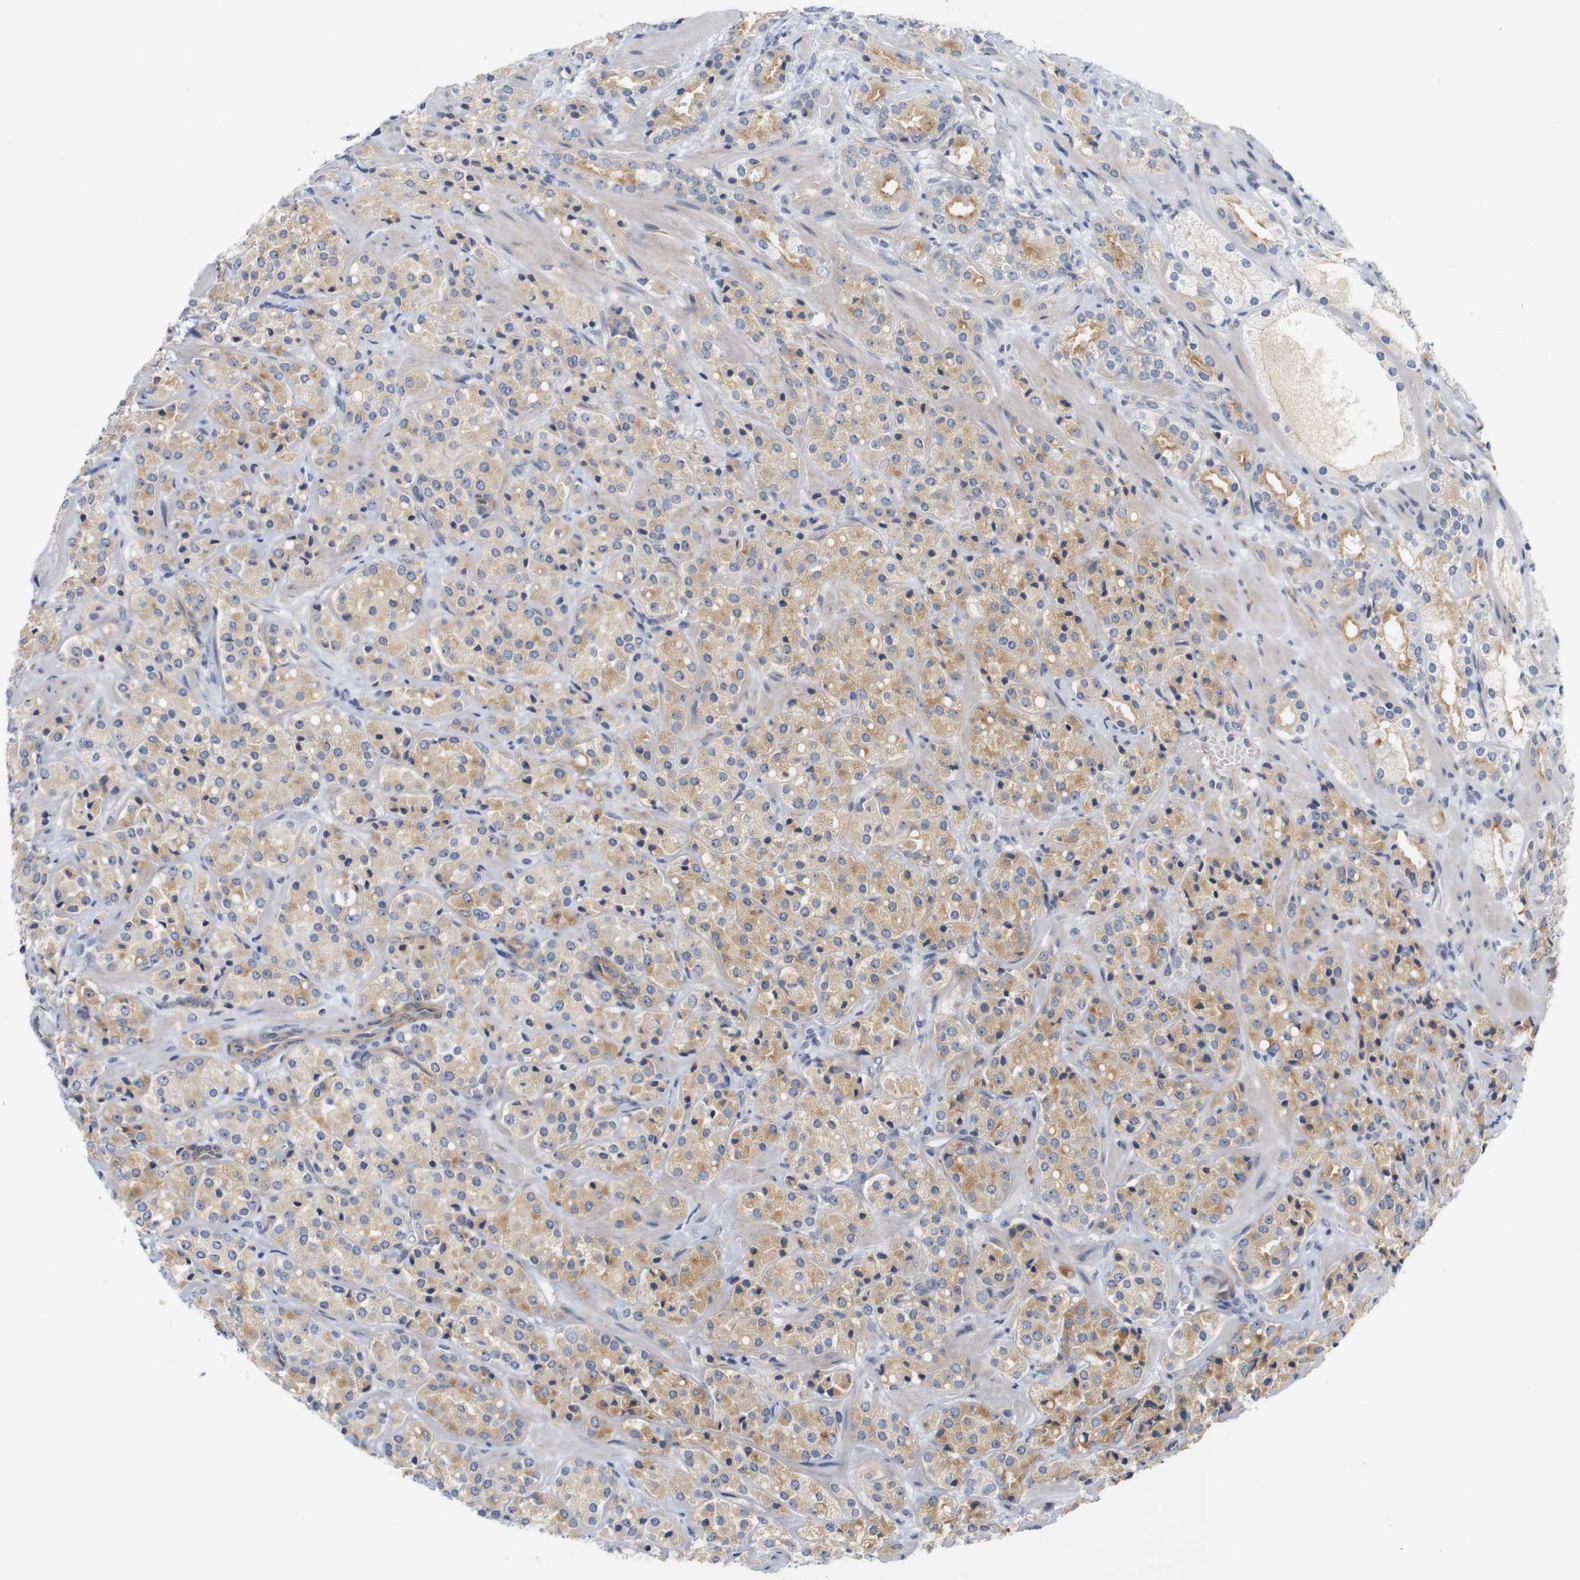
{"staining": {"intensity": "moderate", "quantity": ">75%", "location": "cytoplasmic/membranous"}, "tissue": "prostate cancer", "cell_type": "Tumor cells", "image_type": "cancer", "snomed": [{"axis": "morphology", "description": "Adenocarcinoma, High grade"}, {"axis": "topography", "description": "Prostate"}], "caption": "A brown stain labels moderate cytoplasmic/membranous expression of a protein in human prostate adenocarcinoma (high-grade) tumor cells.", "gene": "CYB561", "patient": {"sex": "male", "age": 64}}